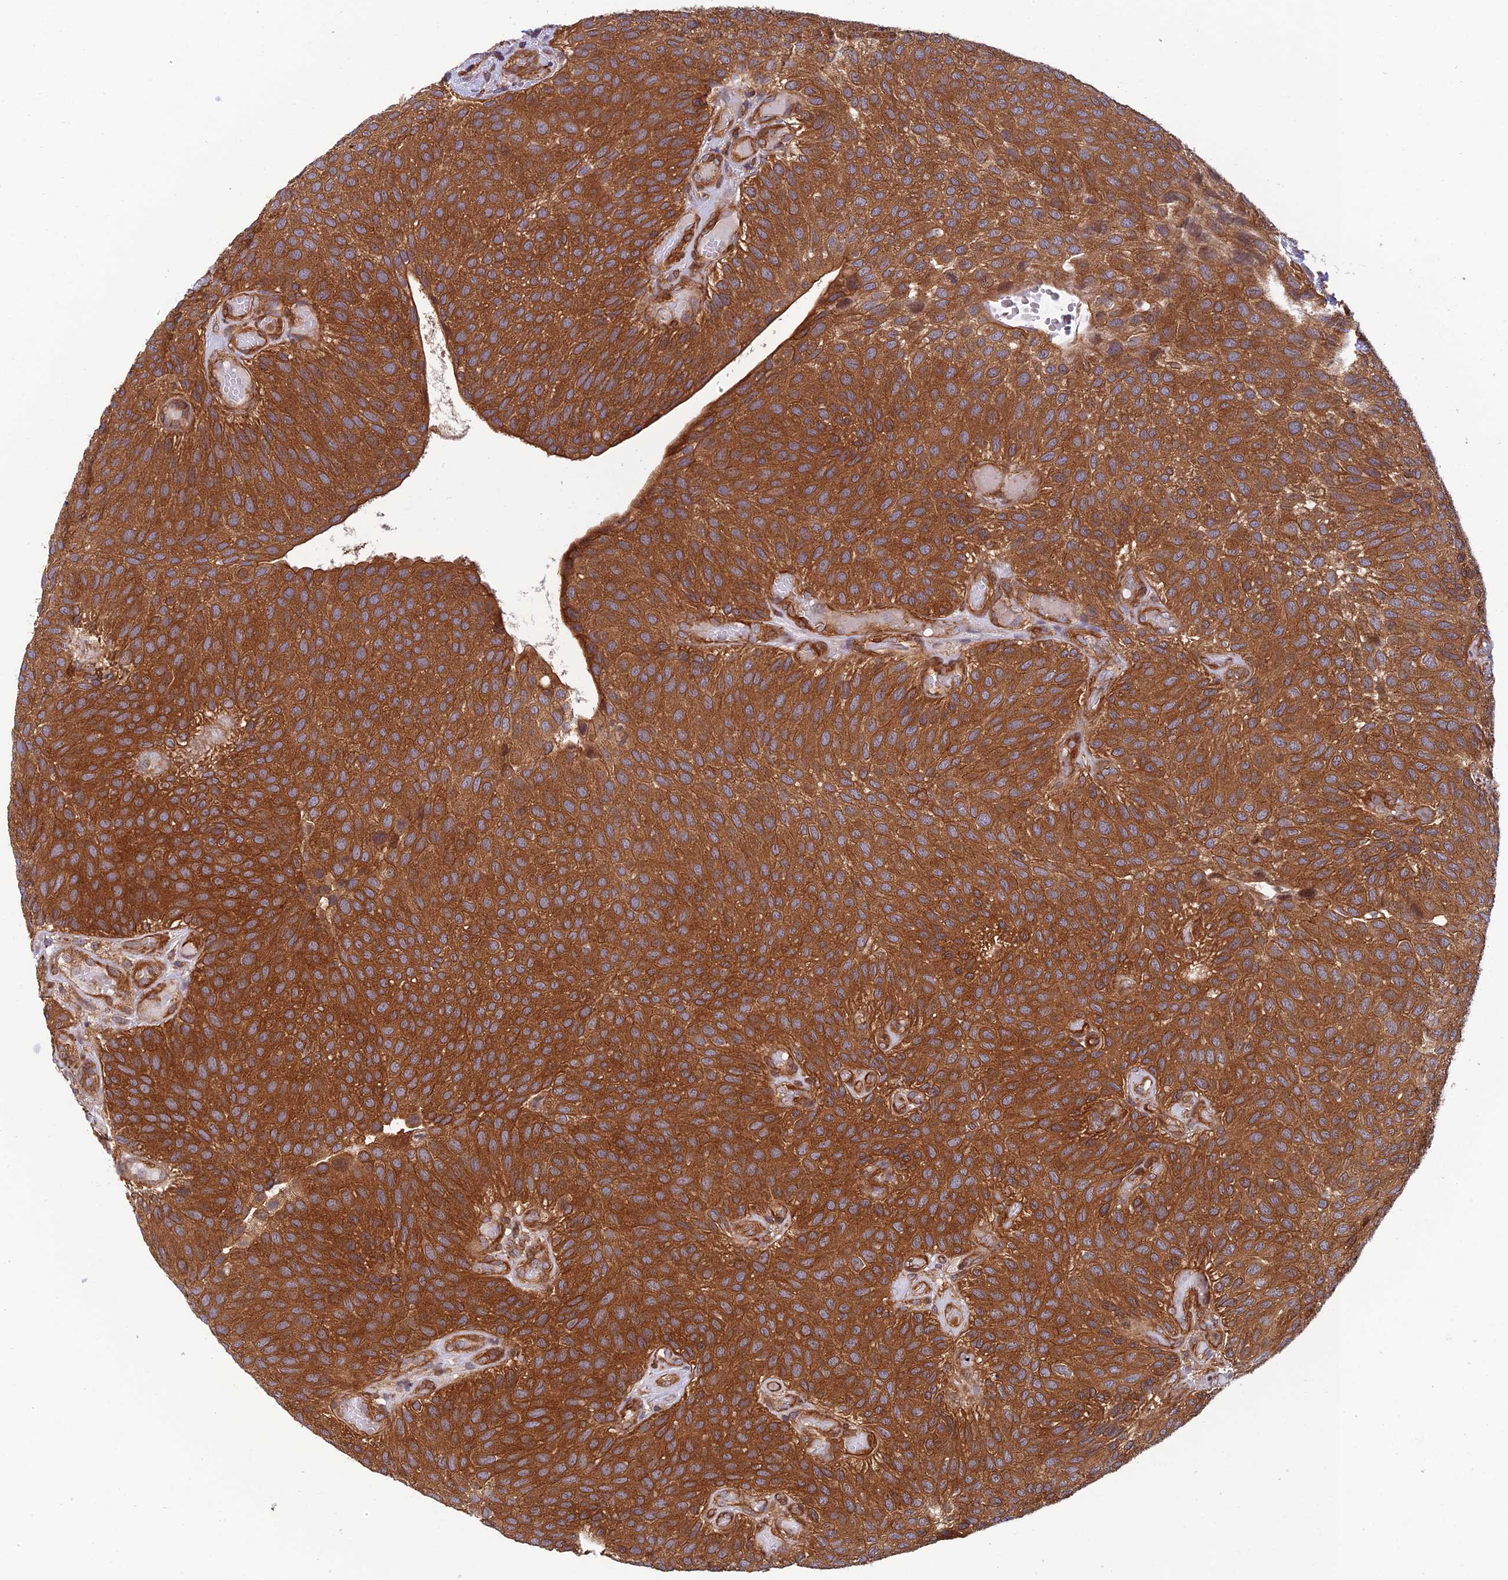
{"staining": {"intensity": "strong", "quantity": ">75%", "location": "cytoplasmic/membranous"}, "tissue": "urothelial cancer", "cell_type": "Tumor cells", "image_type": "cancer", "snomed": [{"axis": "morphology", "description": "Urothelial carcinoma, Low grade"}, {"axis": "topography", "description": "Urinary bladder"}], "caption": "Human urothelial cancer stained with a brown dye displays strong cytoplasmic/membranous positive positivity in approximately >75% of tumor cells.", "gene": "EVI5L", "patient": {"sex": "male", "age": 89}}